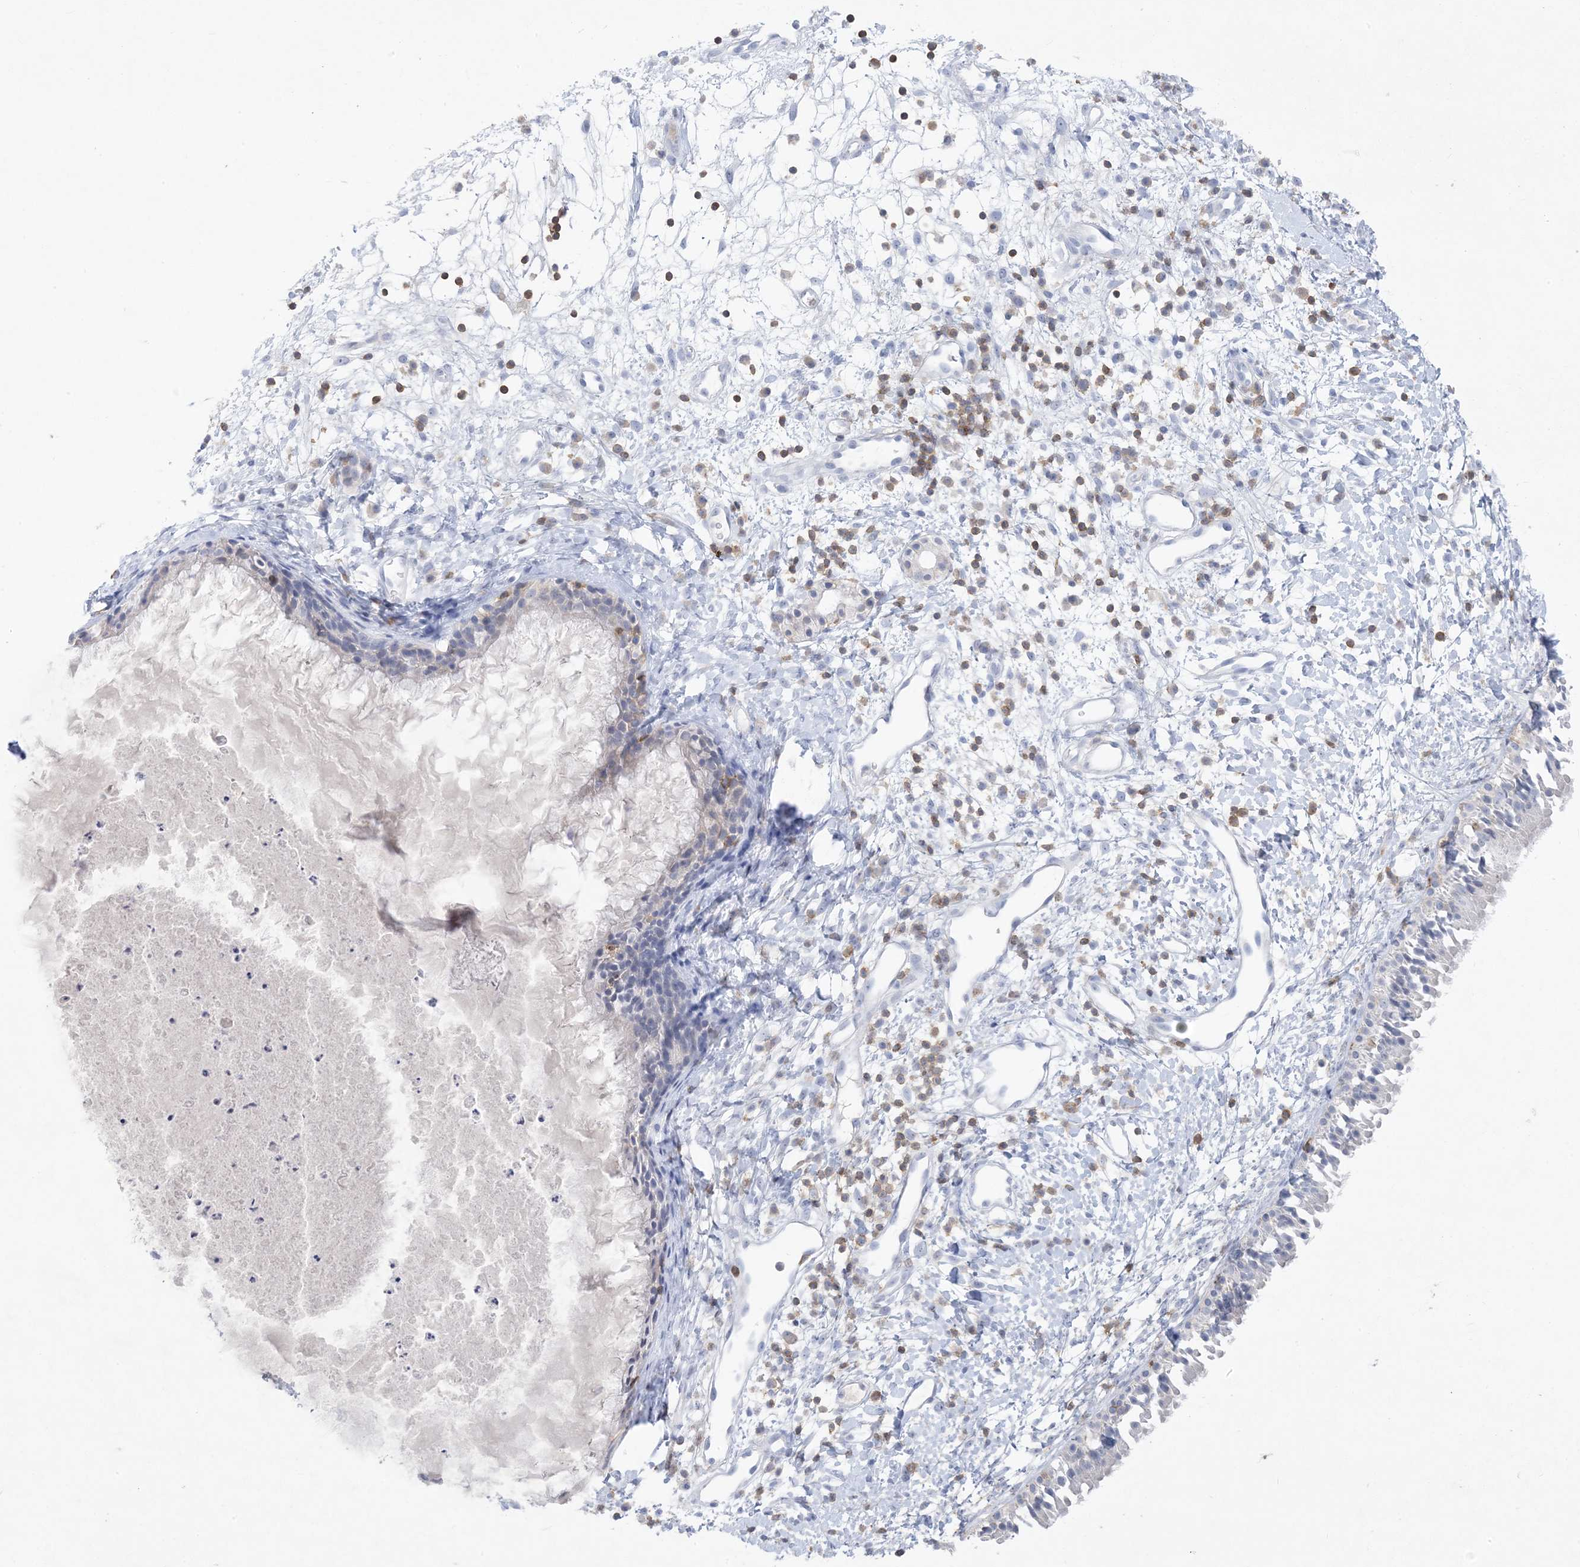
{"staining": {"intensity": "negative", "quantity": "none", "location": "none"}, "tissue": "nasopharynx", "cell_type": "Respiratory epithelial cells", "image_type": "normal", "snomed": [{"axis": "morphology", "description": "Normal tissue, NOS"}, {"axis": "topography", "description": "Nasopharynx"}], "caption": "Normal nasopharynx was stained to show a protein in brown. There is no significant positivity in respiratory epithelial cells.", "gene": "PSD4", "patient": {"sex": "male", "age": 22}}